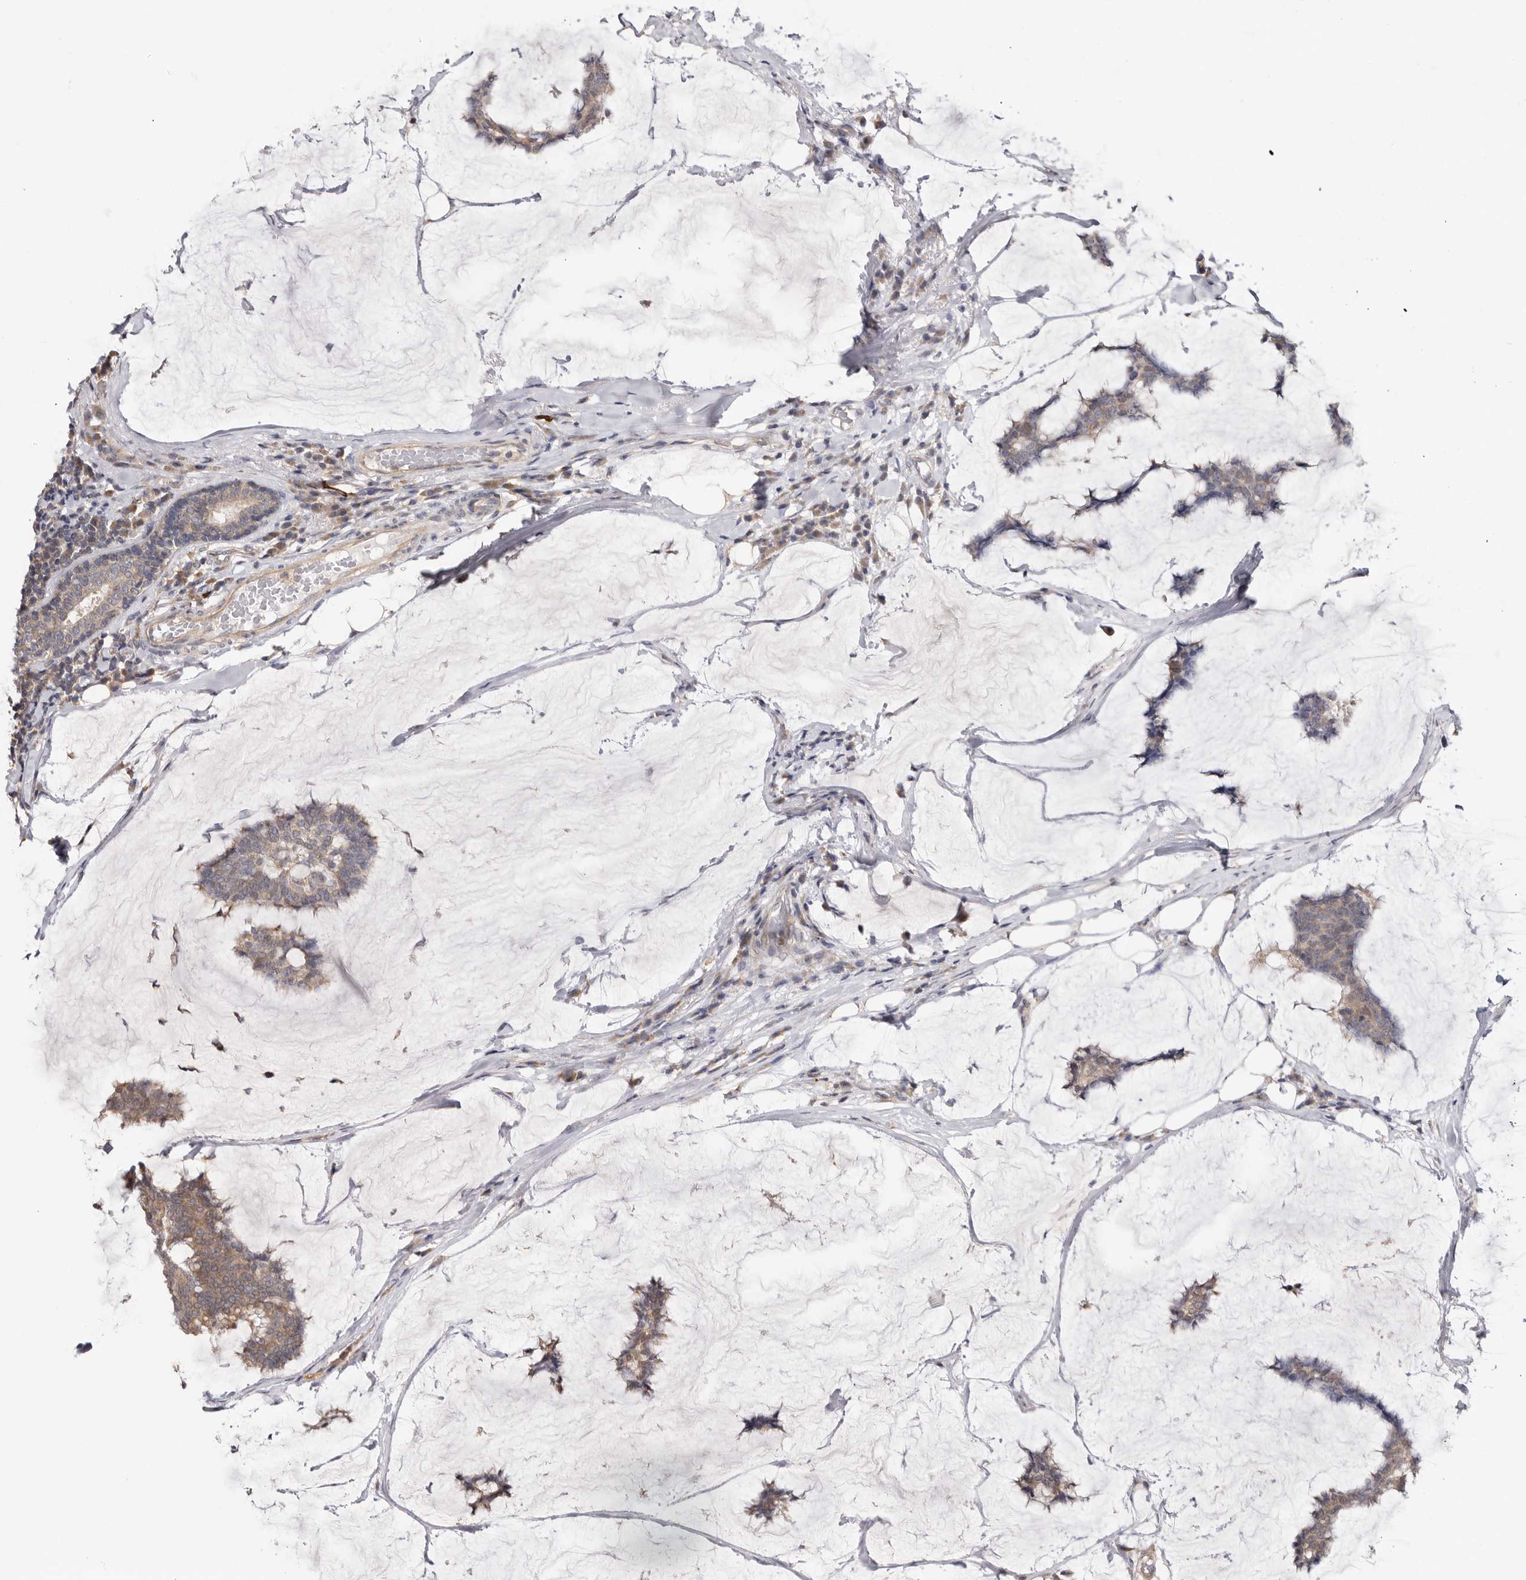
{"staining": {"intensity": "moderate", "quantity": ">75%", "location": "cytoplasmic/membranous"}, "tissue": "breast cancer", "cell_type": "Tumor cells", "image_type": "cancer", "snomed": [{"axis": "morphology", "description": "Duct carcinoma"}, {"axis": "topography", "description": "Breast"}], "caption": "Human breast cancer (invasive ductal carcinoma) stained for a protein (brown) shows moderate cytoplasmic/membranous positive staining in approximately >75% of tumor cells.", "gene": "TMUB1", "patient": {"sex": "female", "age": 93}}